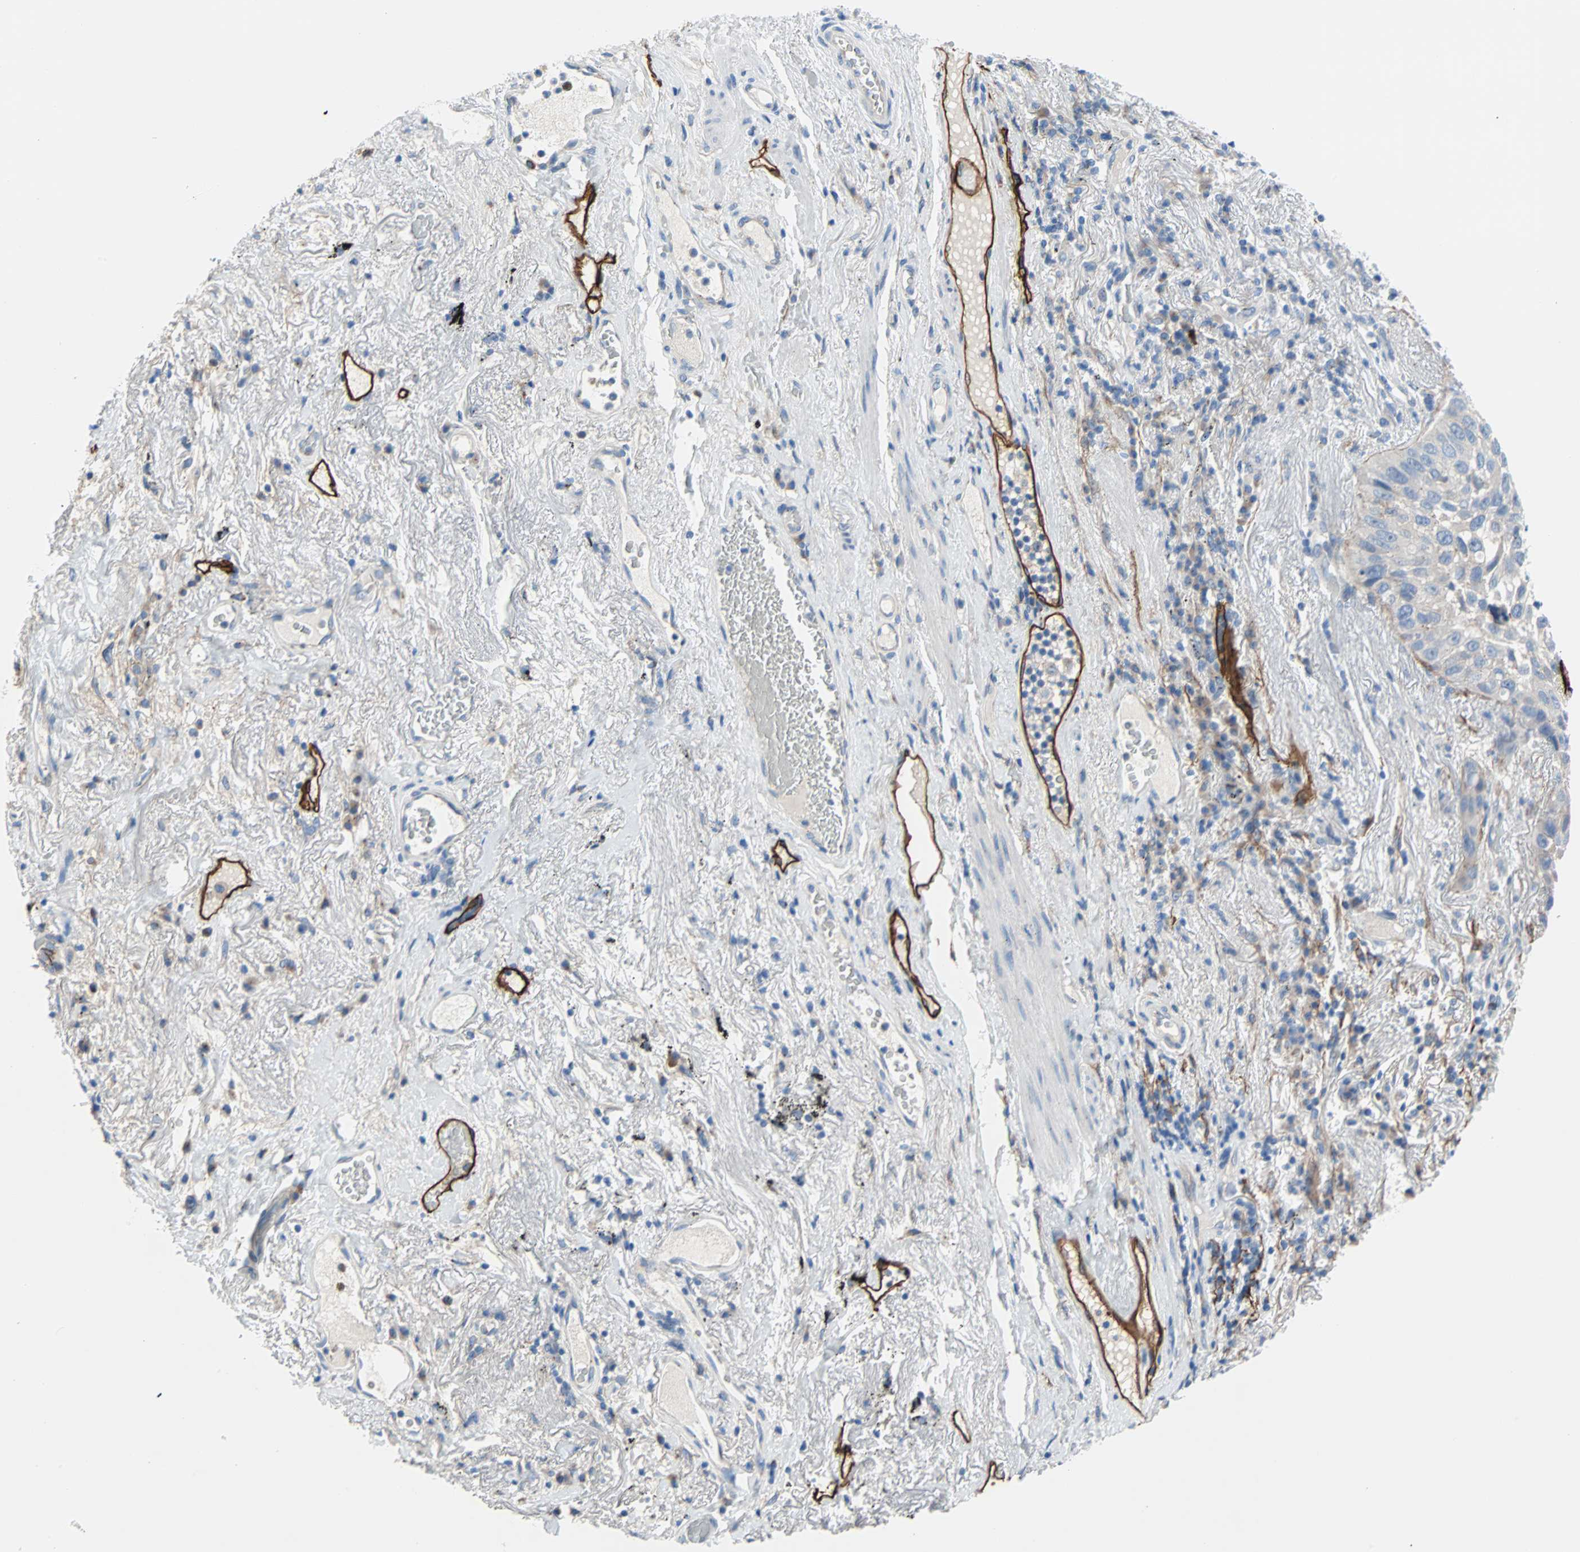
{"staining": {"intensity": "negative", "quantity": "none", "location": "none"}, "tissue": "lung cancer", "cell_type": "Tumor cells", "image_type": "cancer", "snomed": [{"axis": "morphology", "description": "Squamous cell carcinoma, NOS"}, {"axis": "topography", "description": "Lung"}], "caption": "Immunohistochemistry histopathology image of human lung squamous cell carcinoma stained for a protein (brown), which shows no expression in tumor cells.", "gene": "PDPN", "patient": {"sex": "male", "age": 57}}